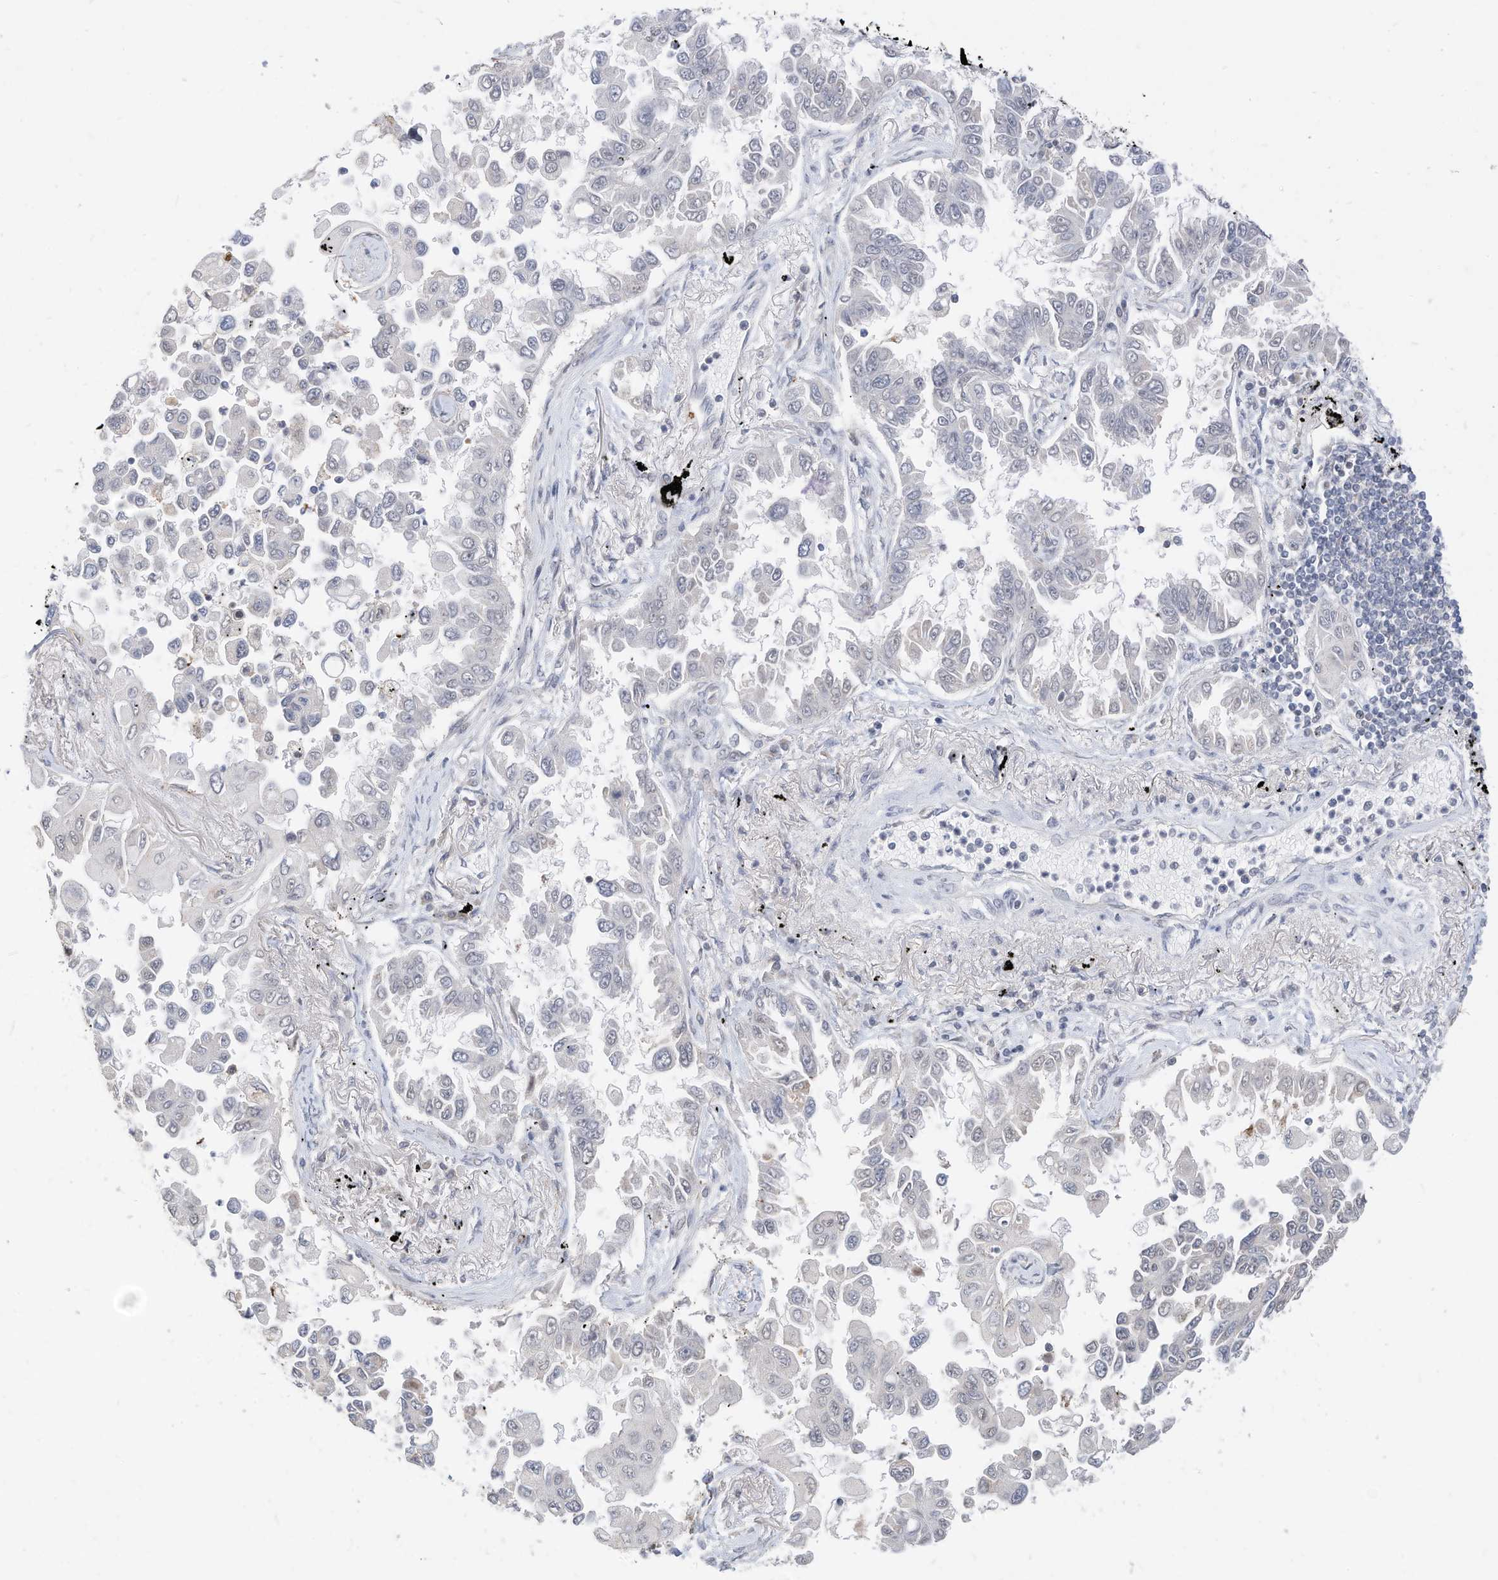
{"staining": {"intensity": "negative", "quantity": "none", "location": "none"}, "tissue": "lung cancer", "cell_type": "Tumor cells", "image_type": "cancer", "snomed": [{"axis": "morphology", "description": "Adenocarcinoma, NOS"}, {"axis": "topography", "description": "Lung"}], "caption": "Human lung cancer stained for a protein using IHC displays no expression in tumor cells.", "gene": "OGT", "patient": {"sex": "female", "age": 67}}